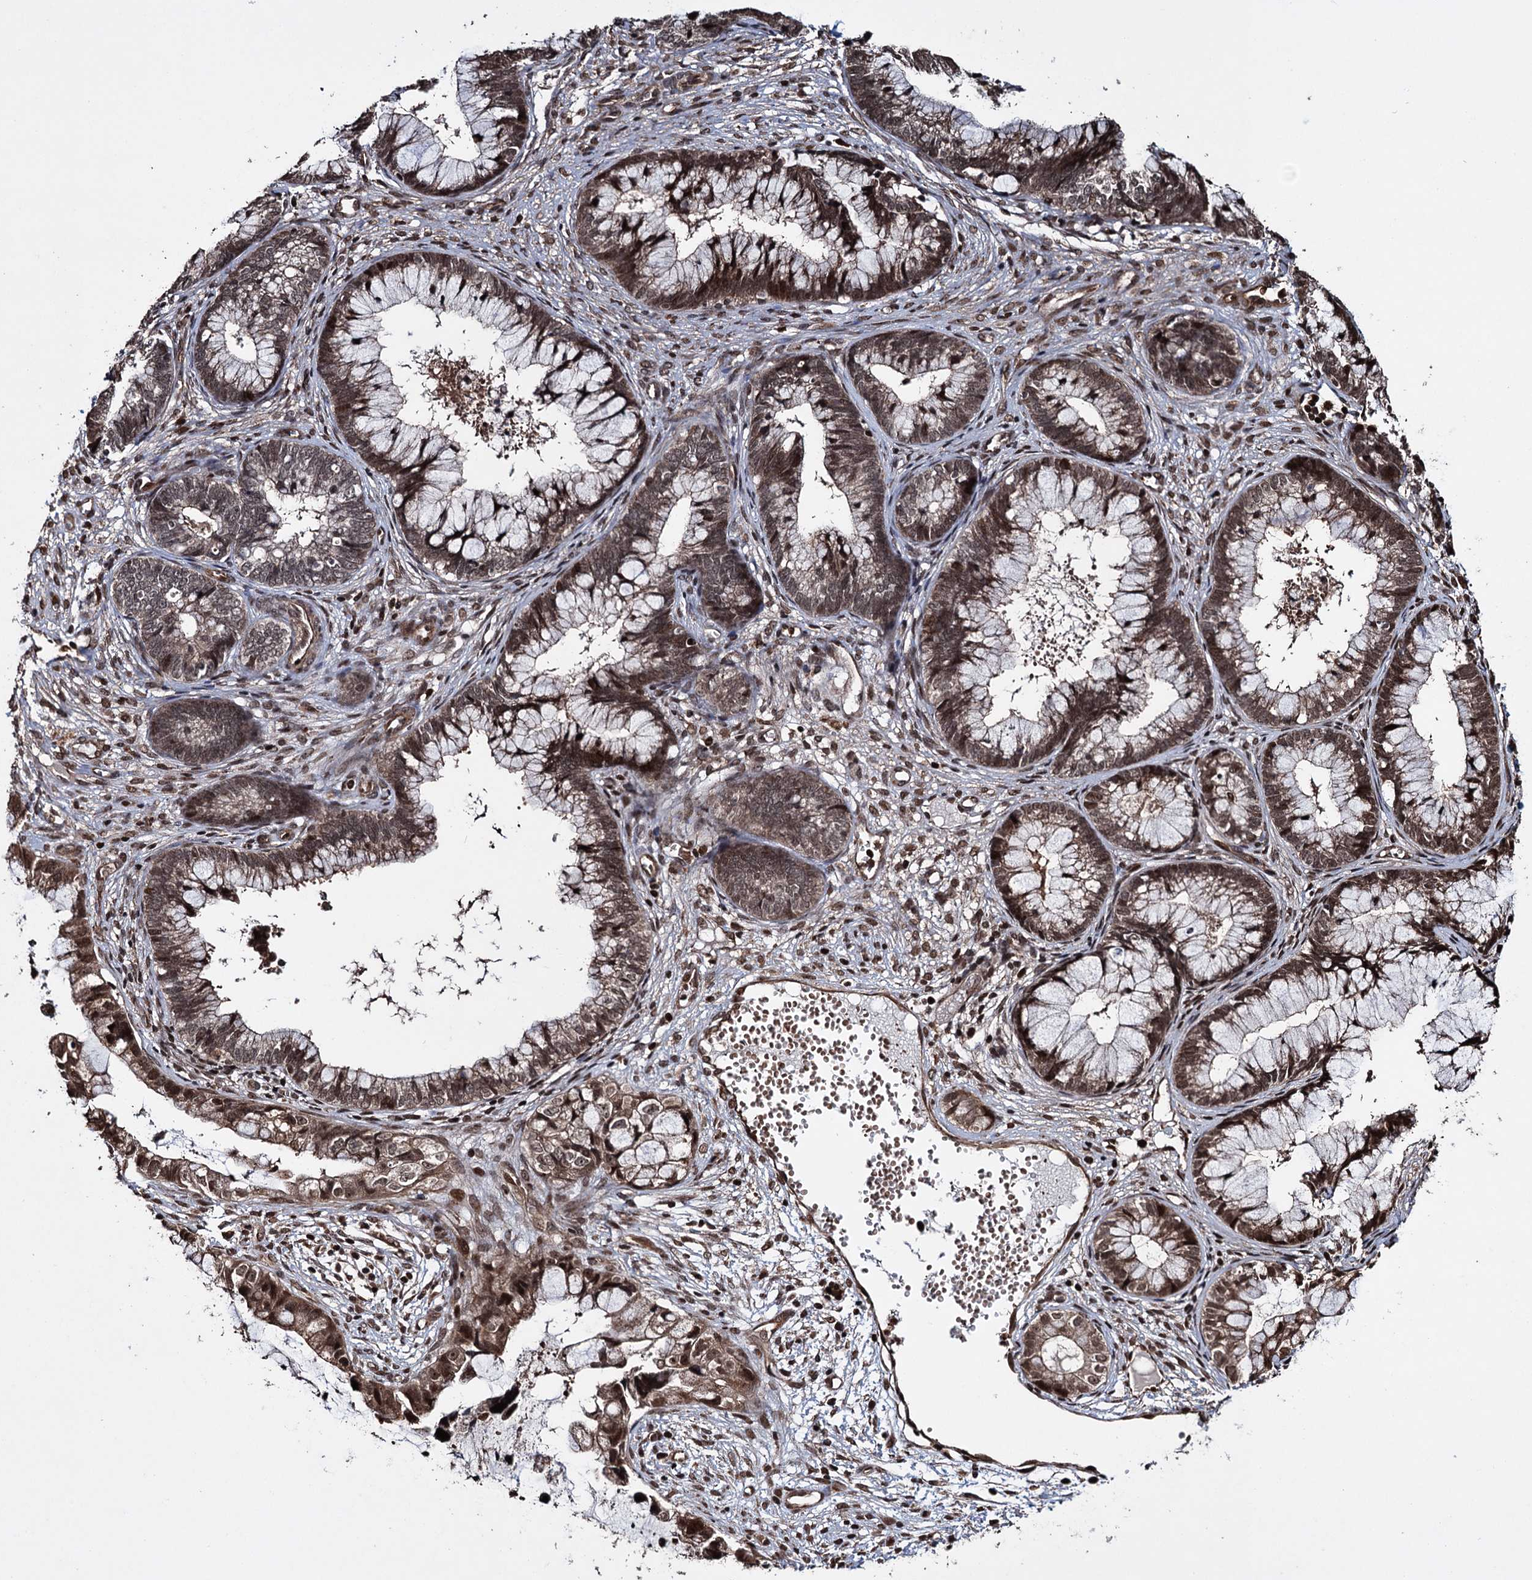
{"staining": {"intensity": "moderate", "quantity": ">75%", "location": "cytoplasmic/membranous,nuclear"}, "tissue": "cervical cancer", "cell_type": "Tumor cells", "image_type": "cancer", "snomed": [{"axis": "morphology", "description": "Adenocarcinoma, NOS"}, {"axis": "topography", "description": "Cervix"}], "caption": "Human cervical cancer (adenocarcinoma) stained with a protein marker demonstrates moderate staining in tumor cells.", "gene": "EYA4", "patient": {"sex": "female", "age": 44}}